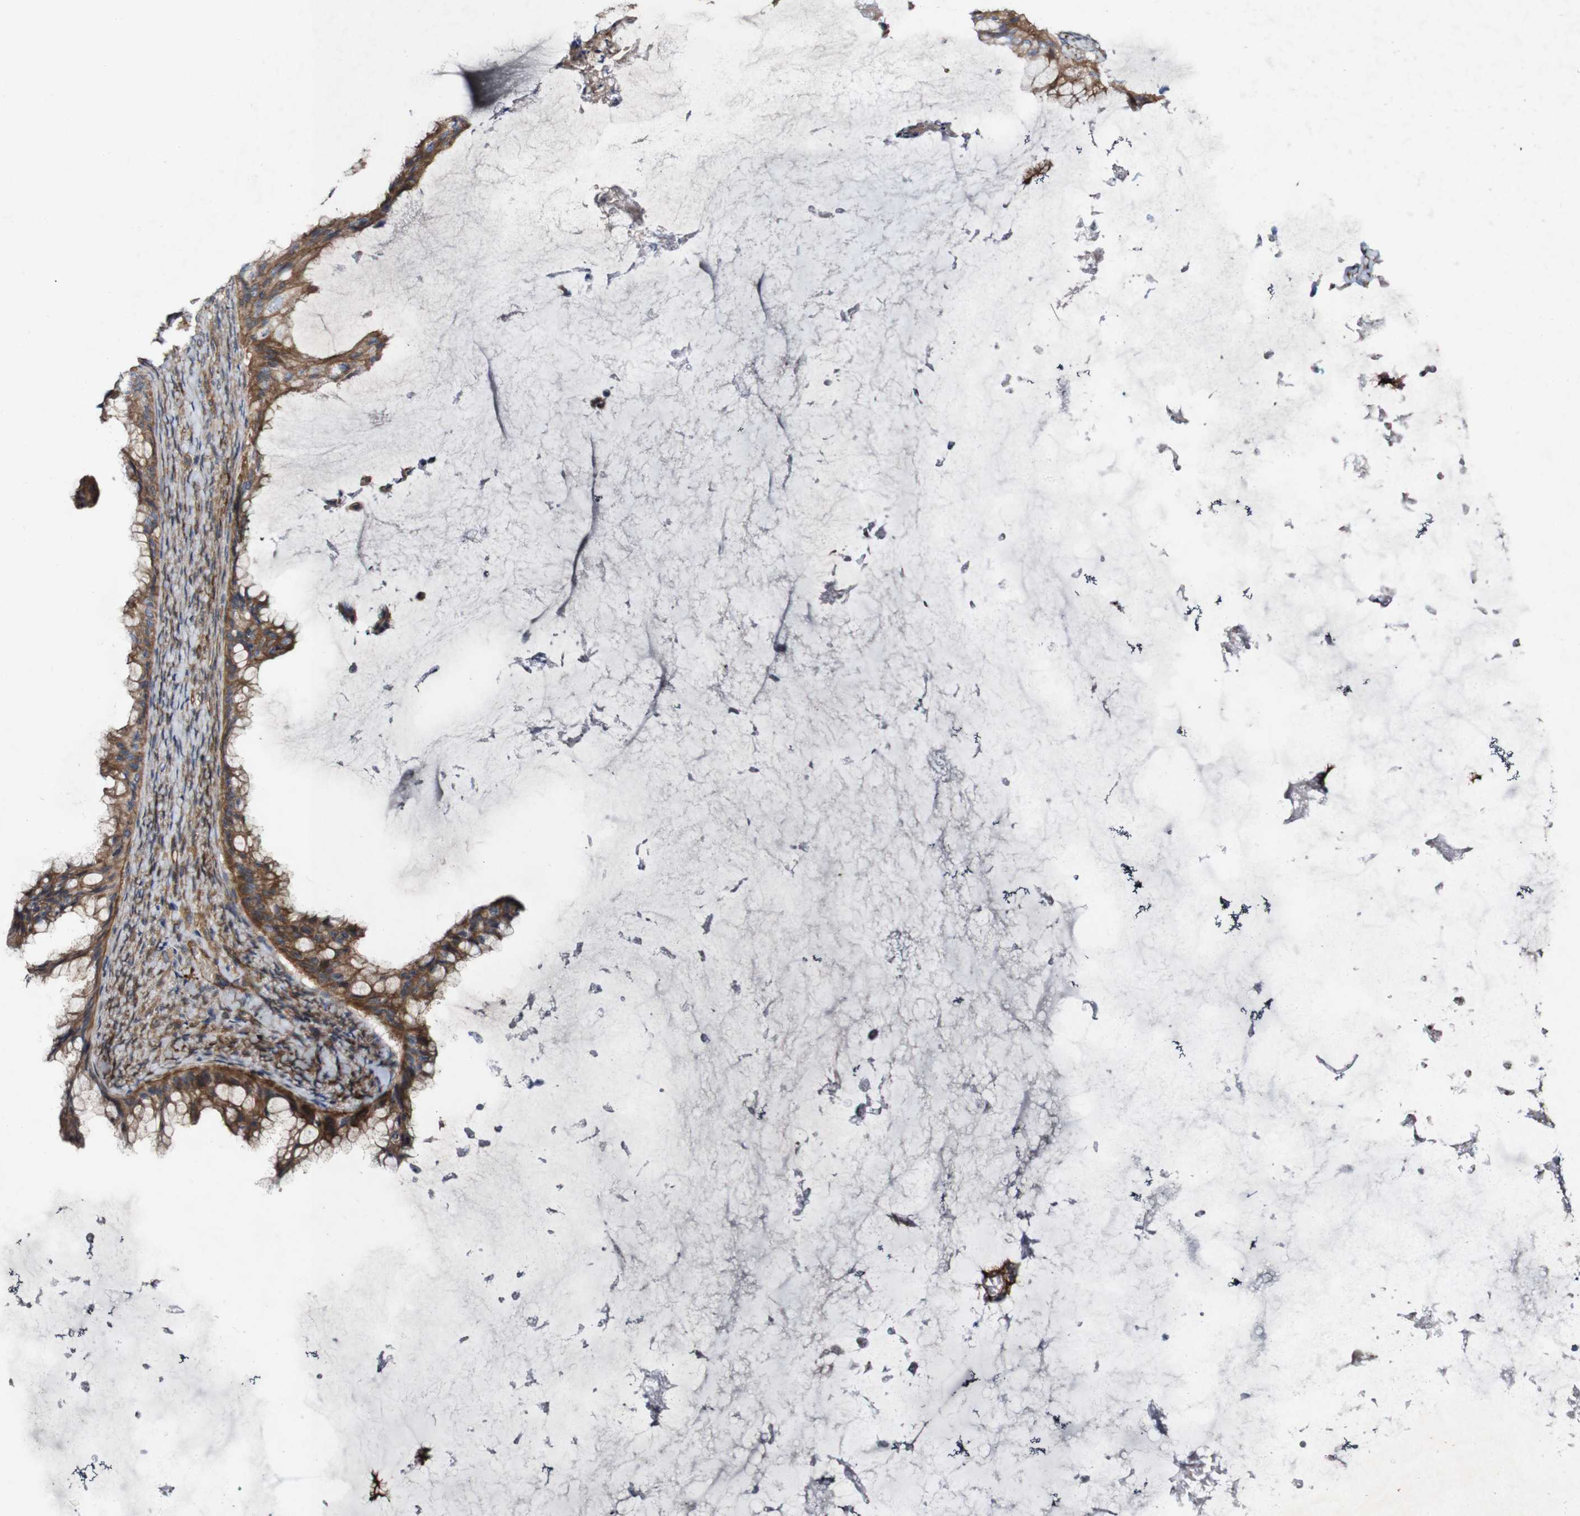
{"staining": {"intensity": "moderate", "quantity": ">75%", "location": "cytoplasmic/membranous"}, "tissue": "ovarian cancer", "cell_type": "Tumor cells", "image_type": "cancer", "snomed": [{"axis": "morphology", "description": "Cystadenocarcinoma, mucinous, NOS"}, {"axis": "topography", "description": "Ovary"}], "caption": "Brown immunohistochemical staining in human ovarian cancer exhibits moderate cytoplasmic/membranous expression in about >75% of tumor cells.", "gene": "GSDME", "patient": {"sex": "female", "age": 61}}